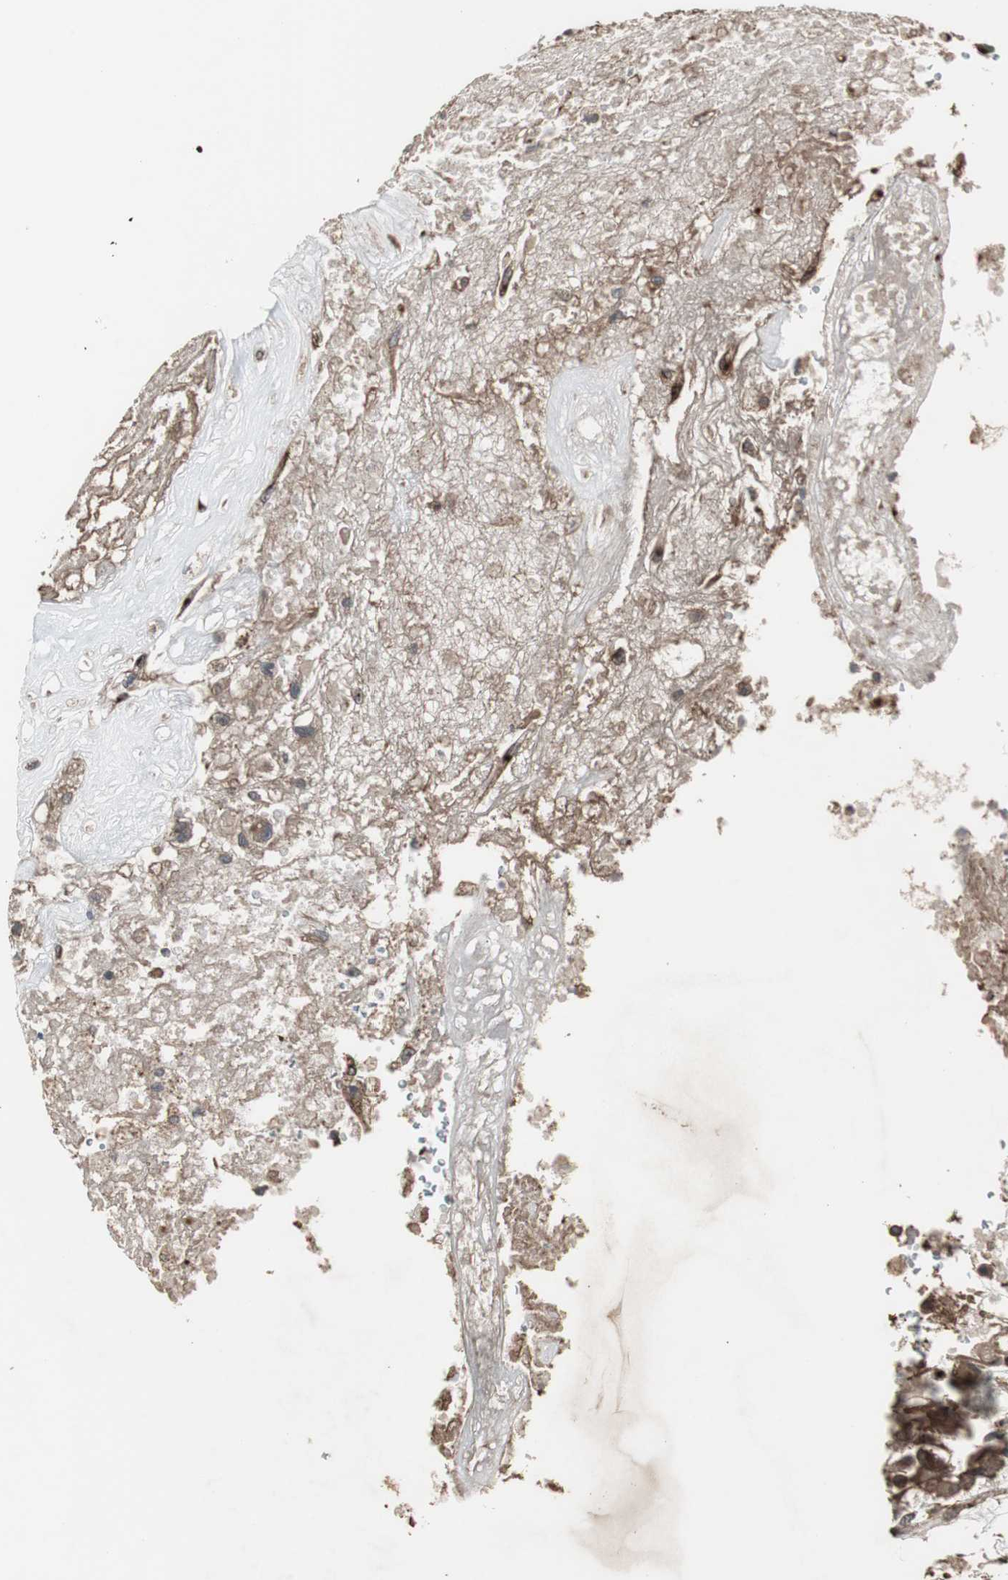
{"staining": {"intensity": "moderate", "quantity": ">75%", "location": "cytoplasmic/membranous"}, "tissue": "glioma", "cell_type": "Tumor cells", "image_type": "cancer", "snomed": [{"axis": "morphology", "description": "Normal tissue, NOS"}, {"axis": "morphology", "description": "Glioma, malignant, High grade"}, {"axis": "topography", "description": "Cerebral cortex"}], "caption": "This histopathology image exhibits immunohistochemistry (IHC) staining of malignant glioma (high-grade), with medium moderate cytoplasmic/membranous staining in about >75% of tumor cells.", "gene": "ATP2B2", "patient": {"sex": "male", "age": 56}}